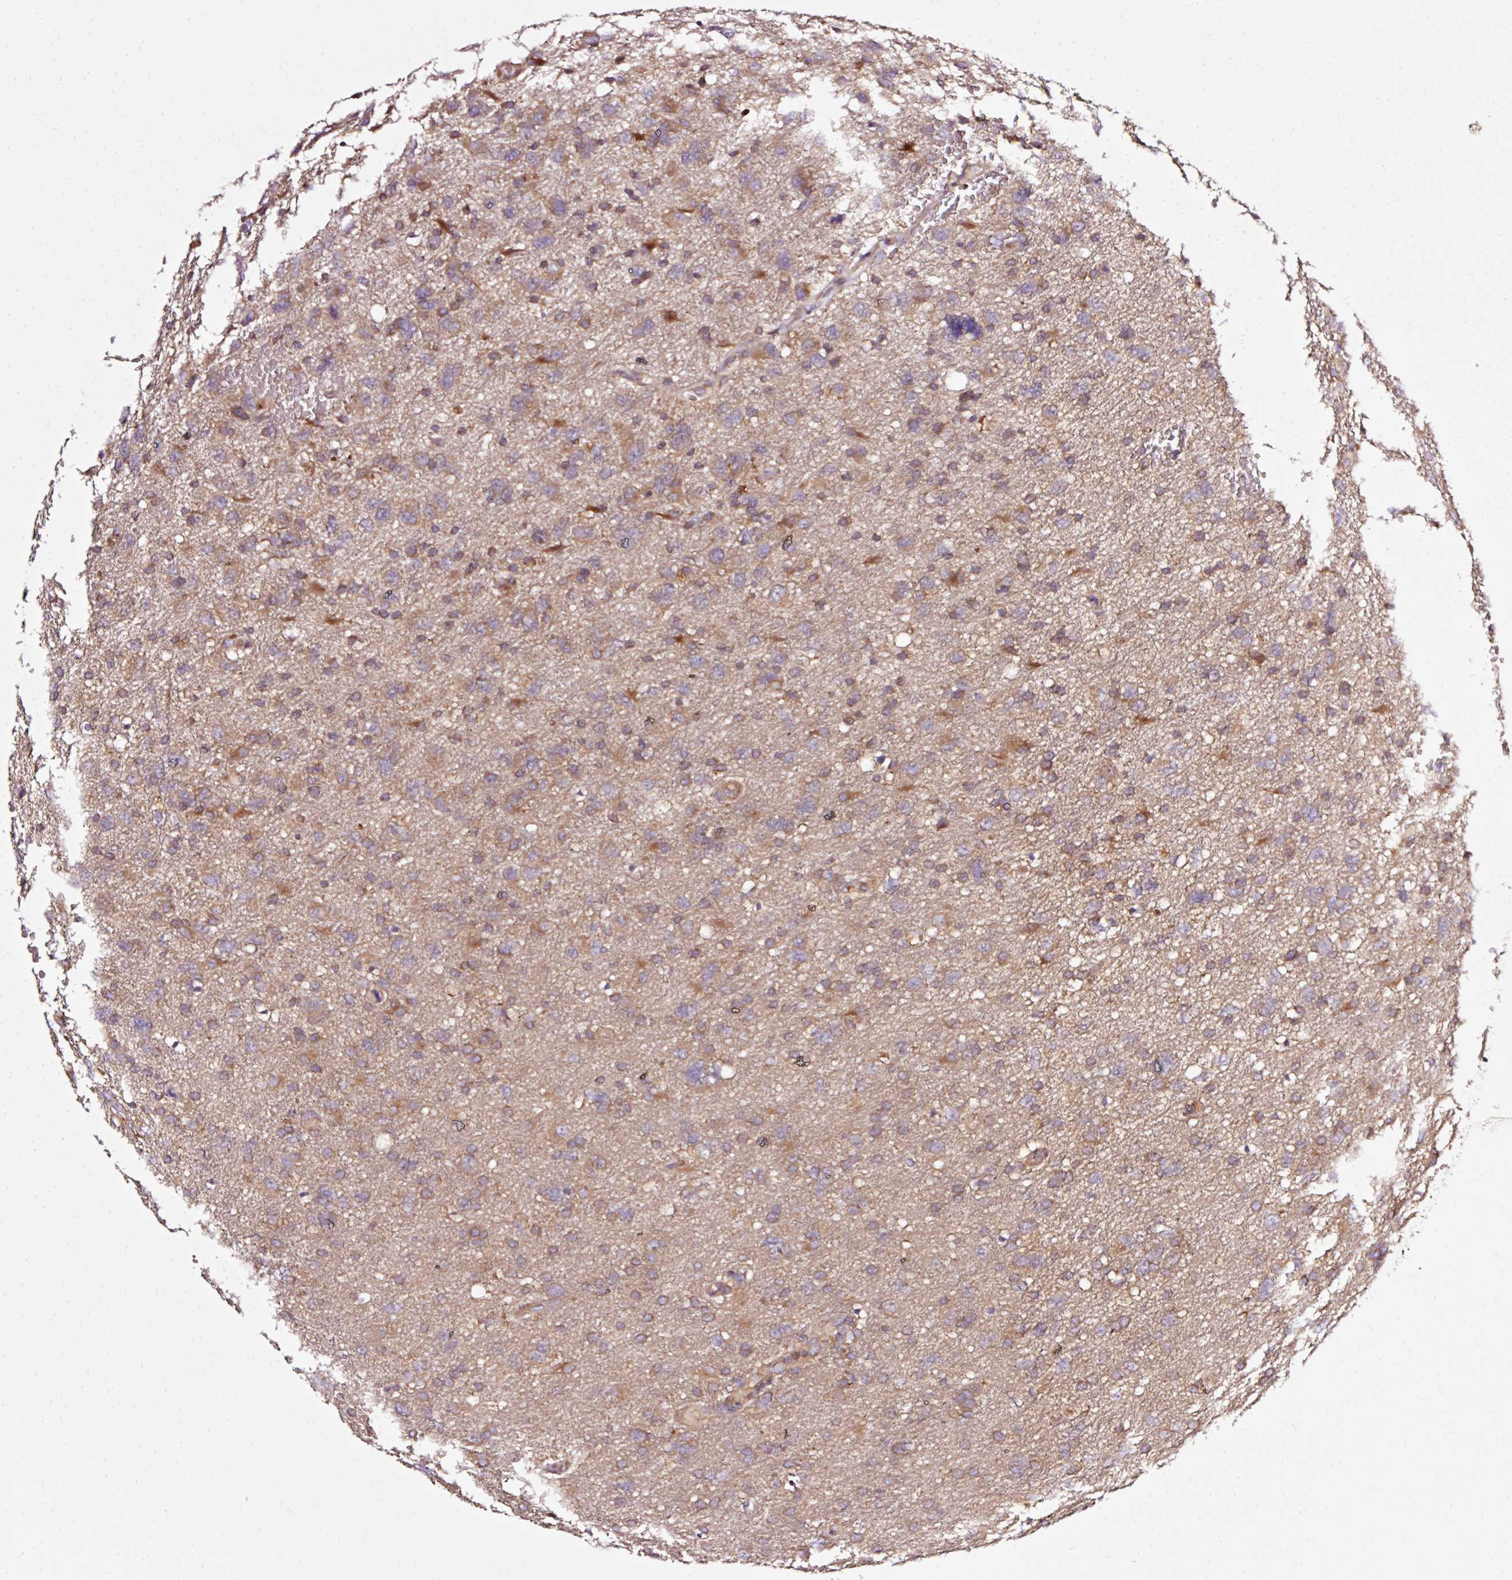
{"staining": {"intensity": "moderate", "quantity": ">75%", "location": "cytoplasmic/membranous"}, "tissue": "glioma", "cell_type": "Tumor cells", "image_type": "cancer", "snomed": [{"axis": "morphology", "description": "Glioma, malignant, High grade"}, {"axis": "topography", "description": "Brain"}], "caption": "DAB immunohistochemical staining of human glioma demonstrates moderate cytoplasmic/membranous protein staining in about >75% of tumor cells.", "gene": "NAPA", "patient": {"sex": "male", "age": 61}}